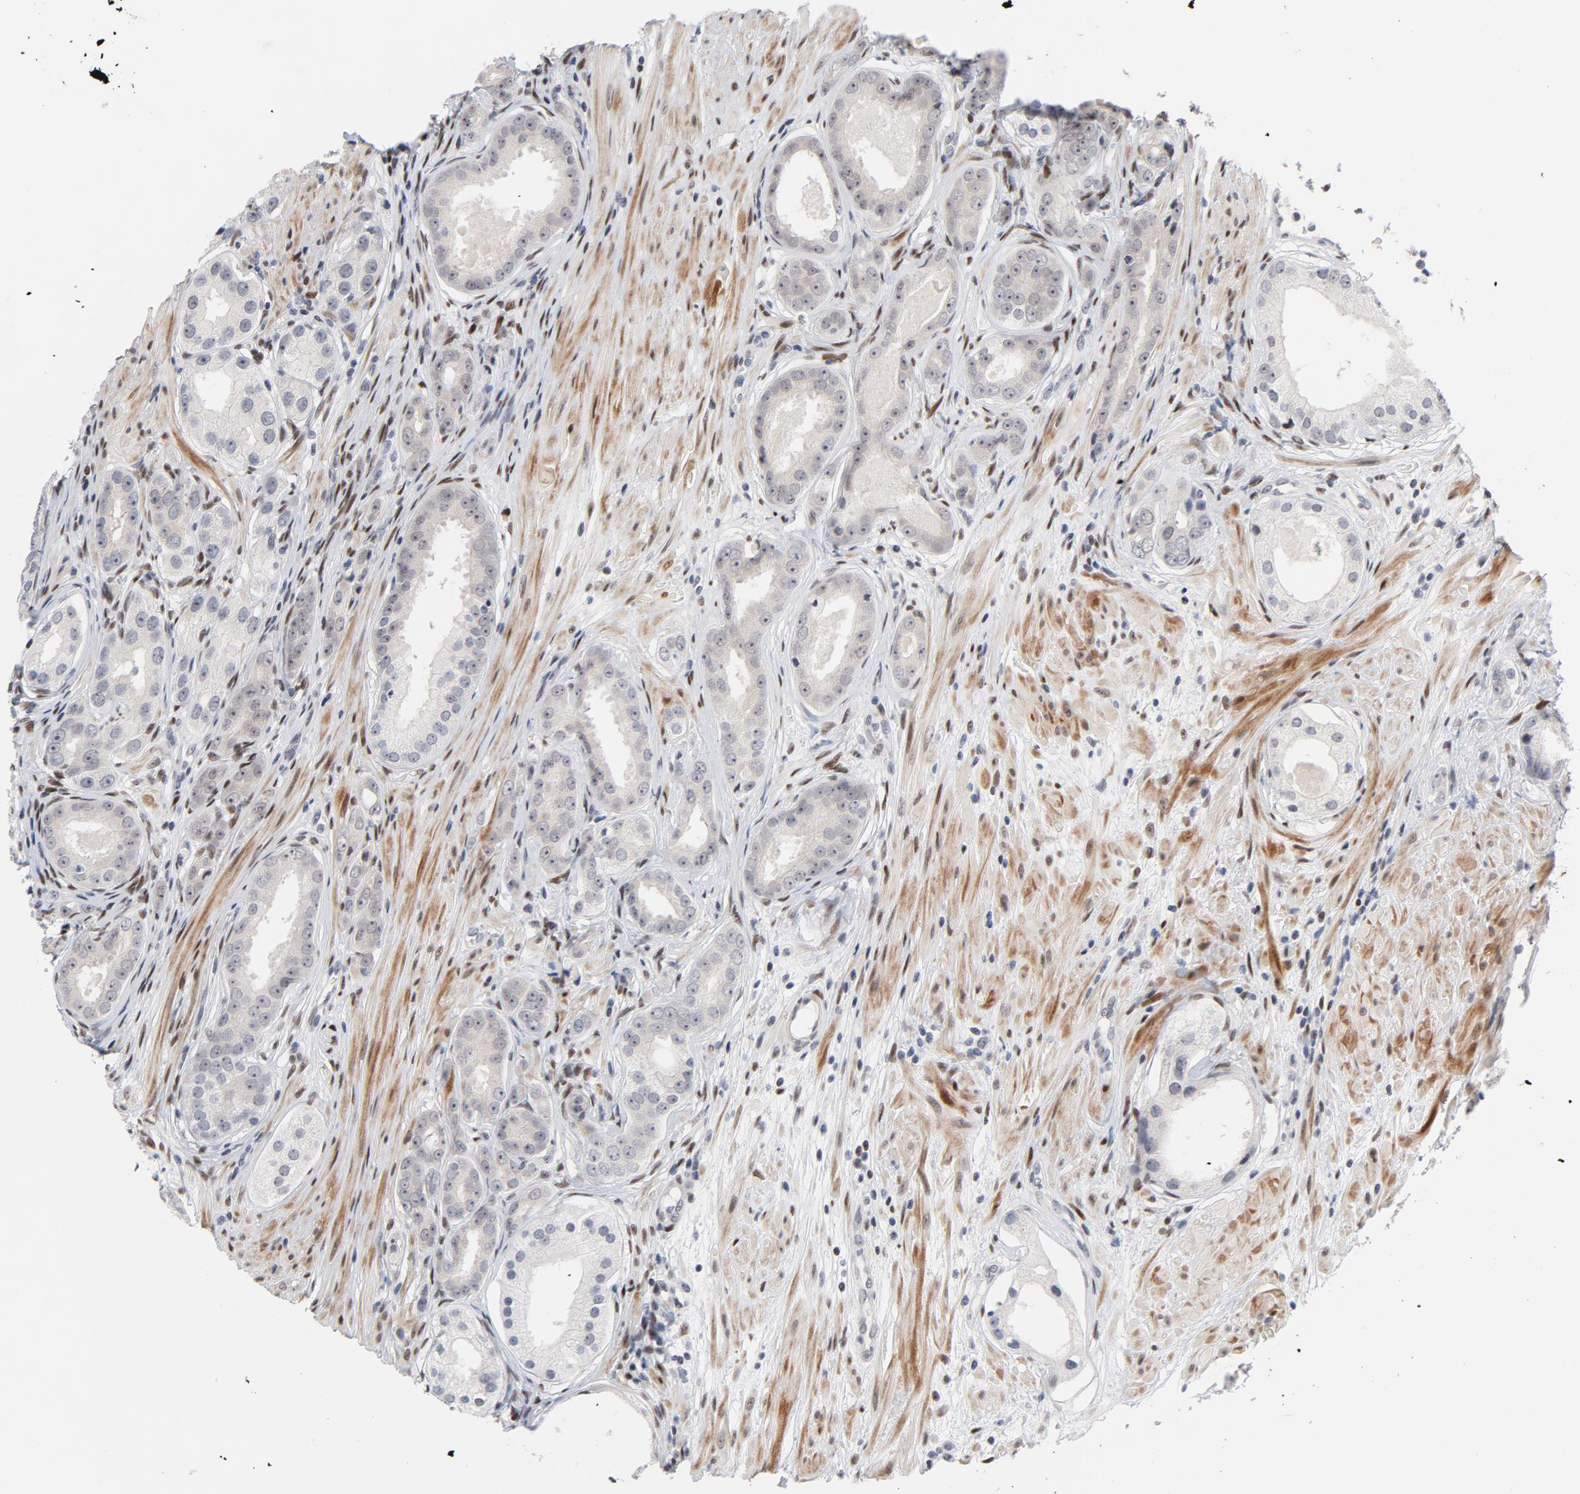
{"staining": {"intensity": "negative", "quantity": "none", "location": "none"}, "tissue": "prostate cancer", "cell_type": "Tumor cells", "image_type": "cancer", "snomed": [{"axis": "morphology", "description": "Adenocarcinoma, Medium grade"}, {"axis": "topography", "description": "Prostate"}], "caption": "Medium-grade adenocarcinoma (prostate) stained for a protein using immunohistochemistry (IHC) demonstrates no positivity tumor cells.", "gene": "NFIC", "patient": {"sex": "male", "age": 53}}